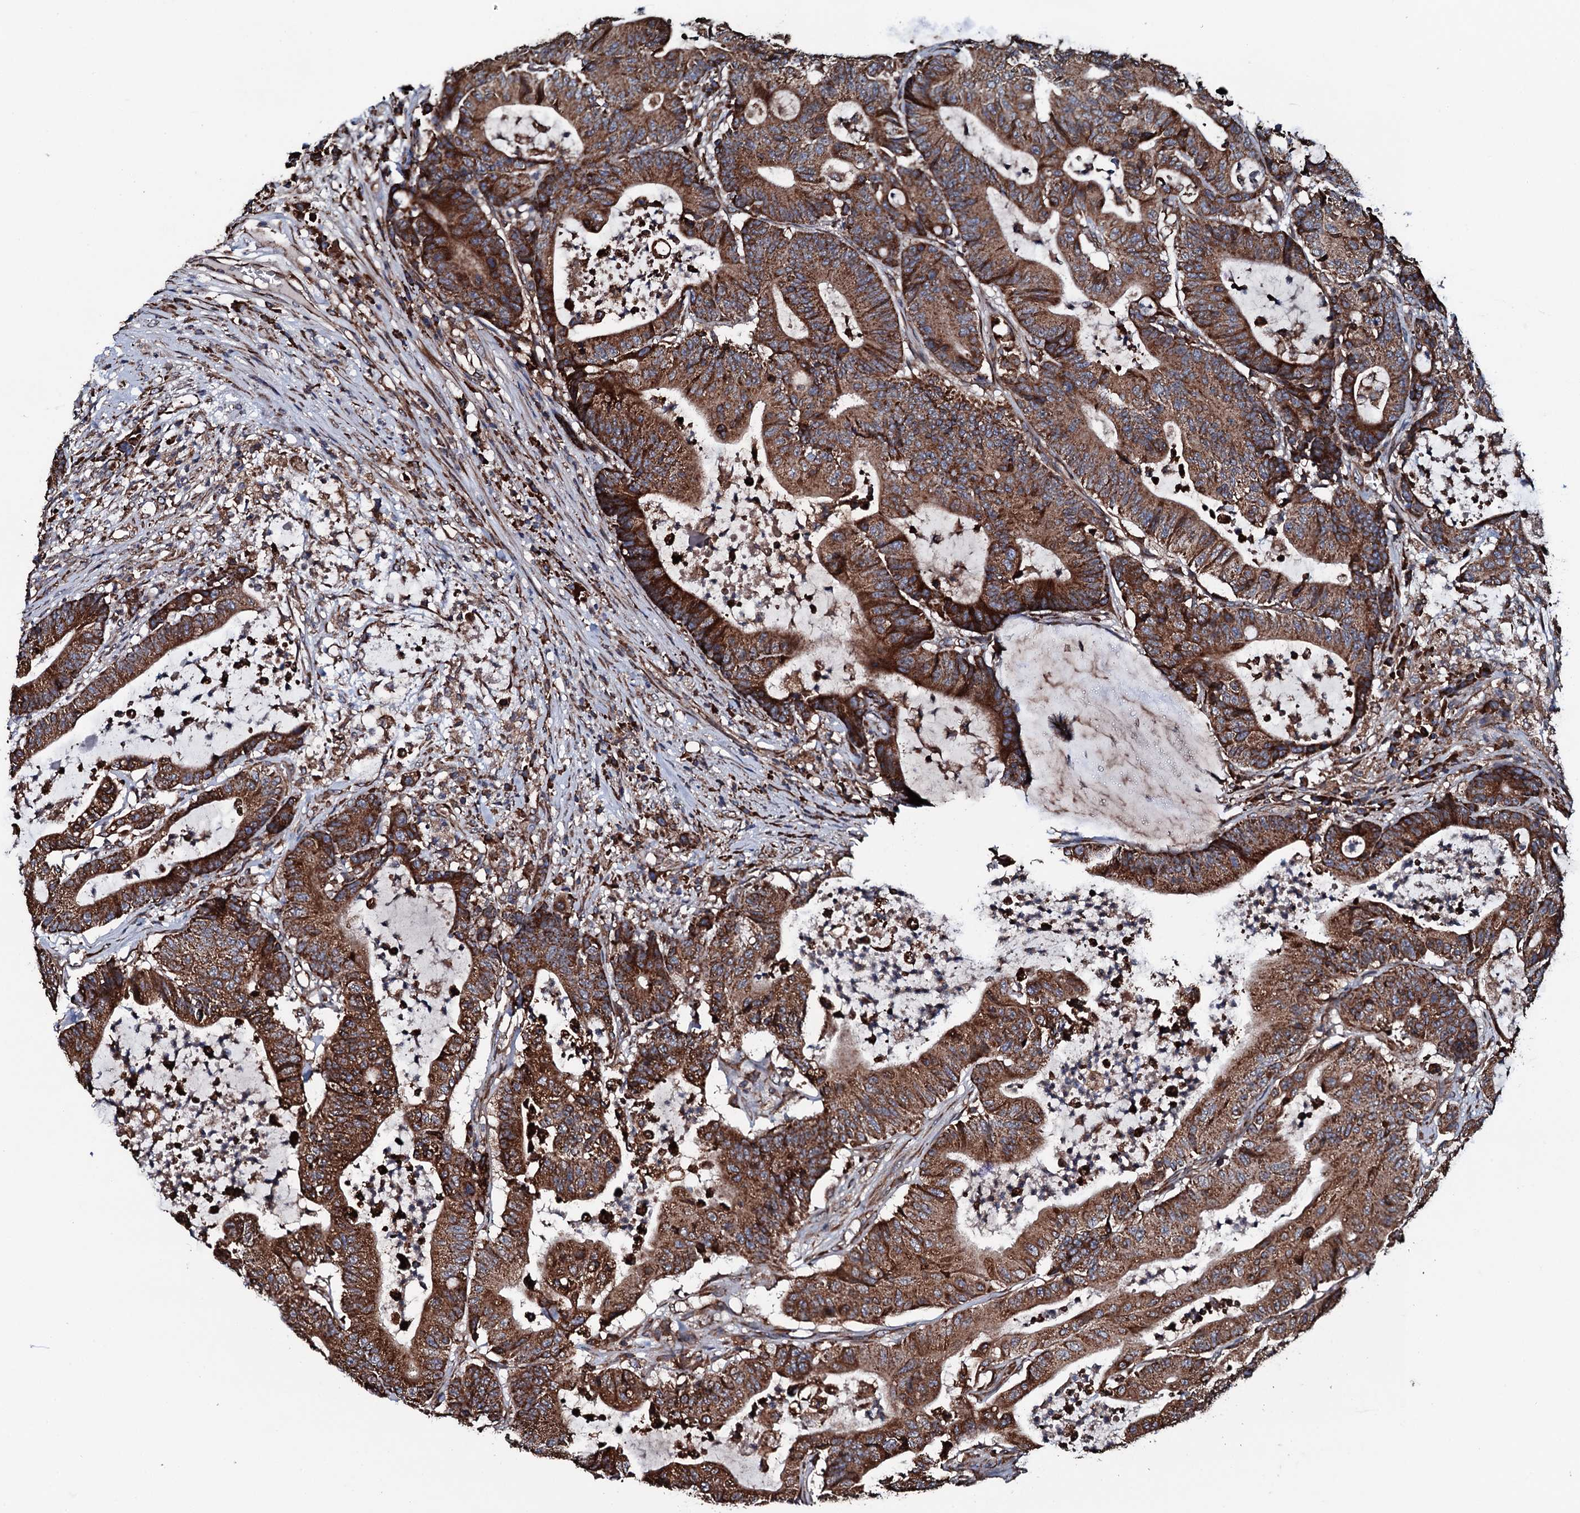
{"staining": {"intensity": "strong", "quantity": ">75%", "location": "cytoplasmic/membranous"}, "tissue": "colorectal cancer", "cell_type": "Tumor cells", "image_type": "cancer", "snomed": [{"axis": "morphology", "description": "Adenocarcinoma, NOS"}, {"axis": "topography", "description": "Colon"}], "caption": "An immunohistochemistry (IHC) micrograph of tumor tissue is shown. Protein staining in brown shows strong cytoplasmic/membranous positivity in colorectal cancer within tumor cells.", "gene": "RAB12", "patient": {"sex": "female", "age": 84}}